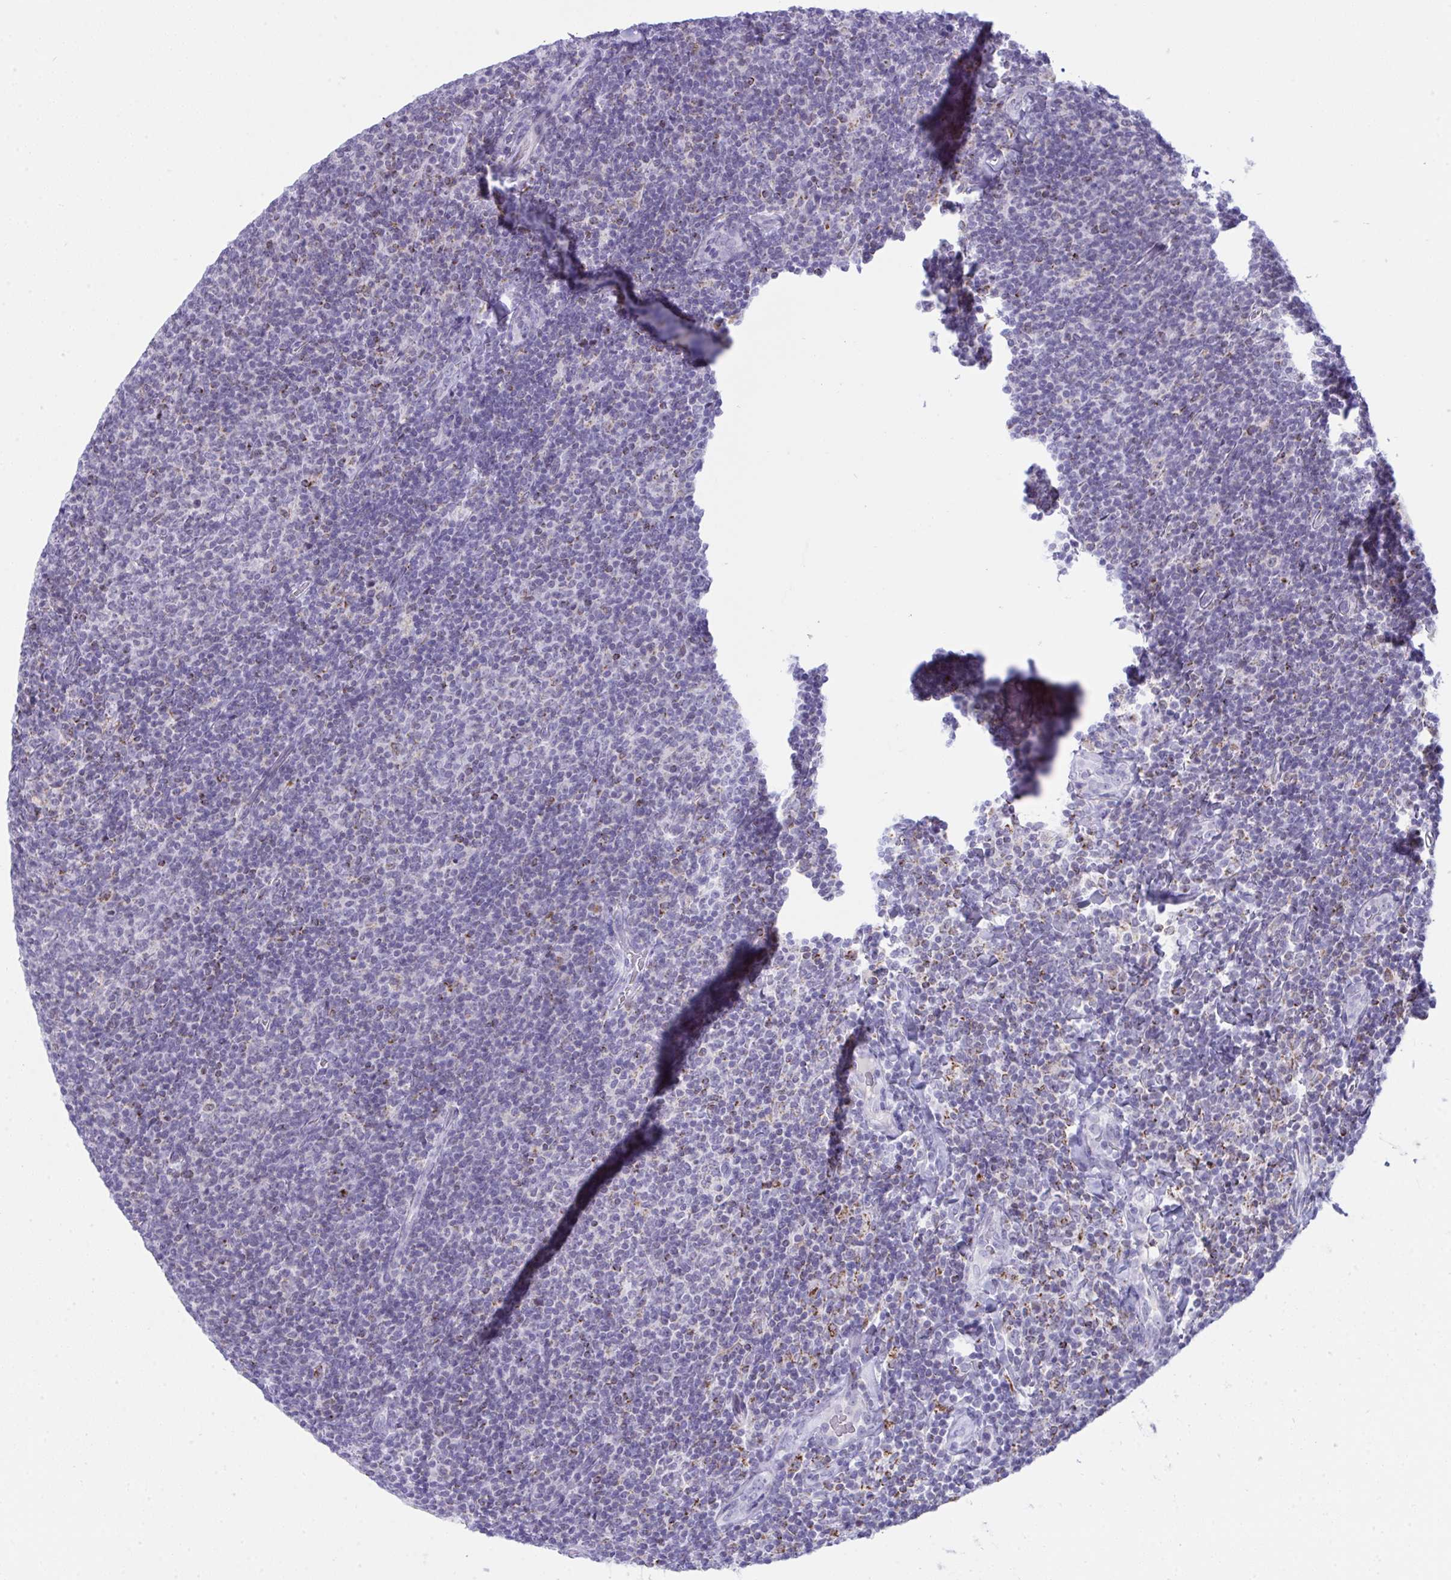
{"staining": {"intensity": "negative", "quantity": "none", "location": "none"}, "tissue": "lymphoma", "cell_type": "Tumor cells", "image_type": "cancer", "snomed": [{"axis": "morphology", "description": "Malignant lymphoma, non-Hodgkin's type, Low grade"}, {"axis": "topography", "description": "Lymph node"}], "caption": "Immunohistochemistry (IHC) histopathology image of neoplastic tissue: low-grade malignant lymphoma, non-Hodgkin's type stained with DAB (3,3'-diaminobenzidine) exhibits no significant protein expression in tumor cells.", "gene": "PLA2G12B", "patient": {"sex": "male", "age": 52}}